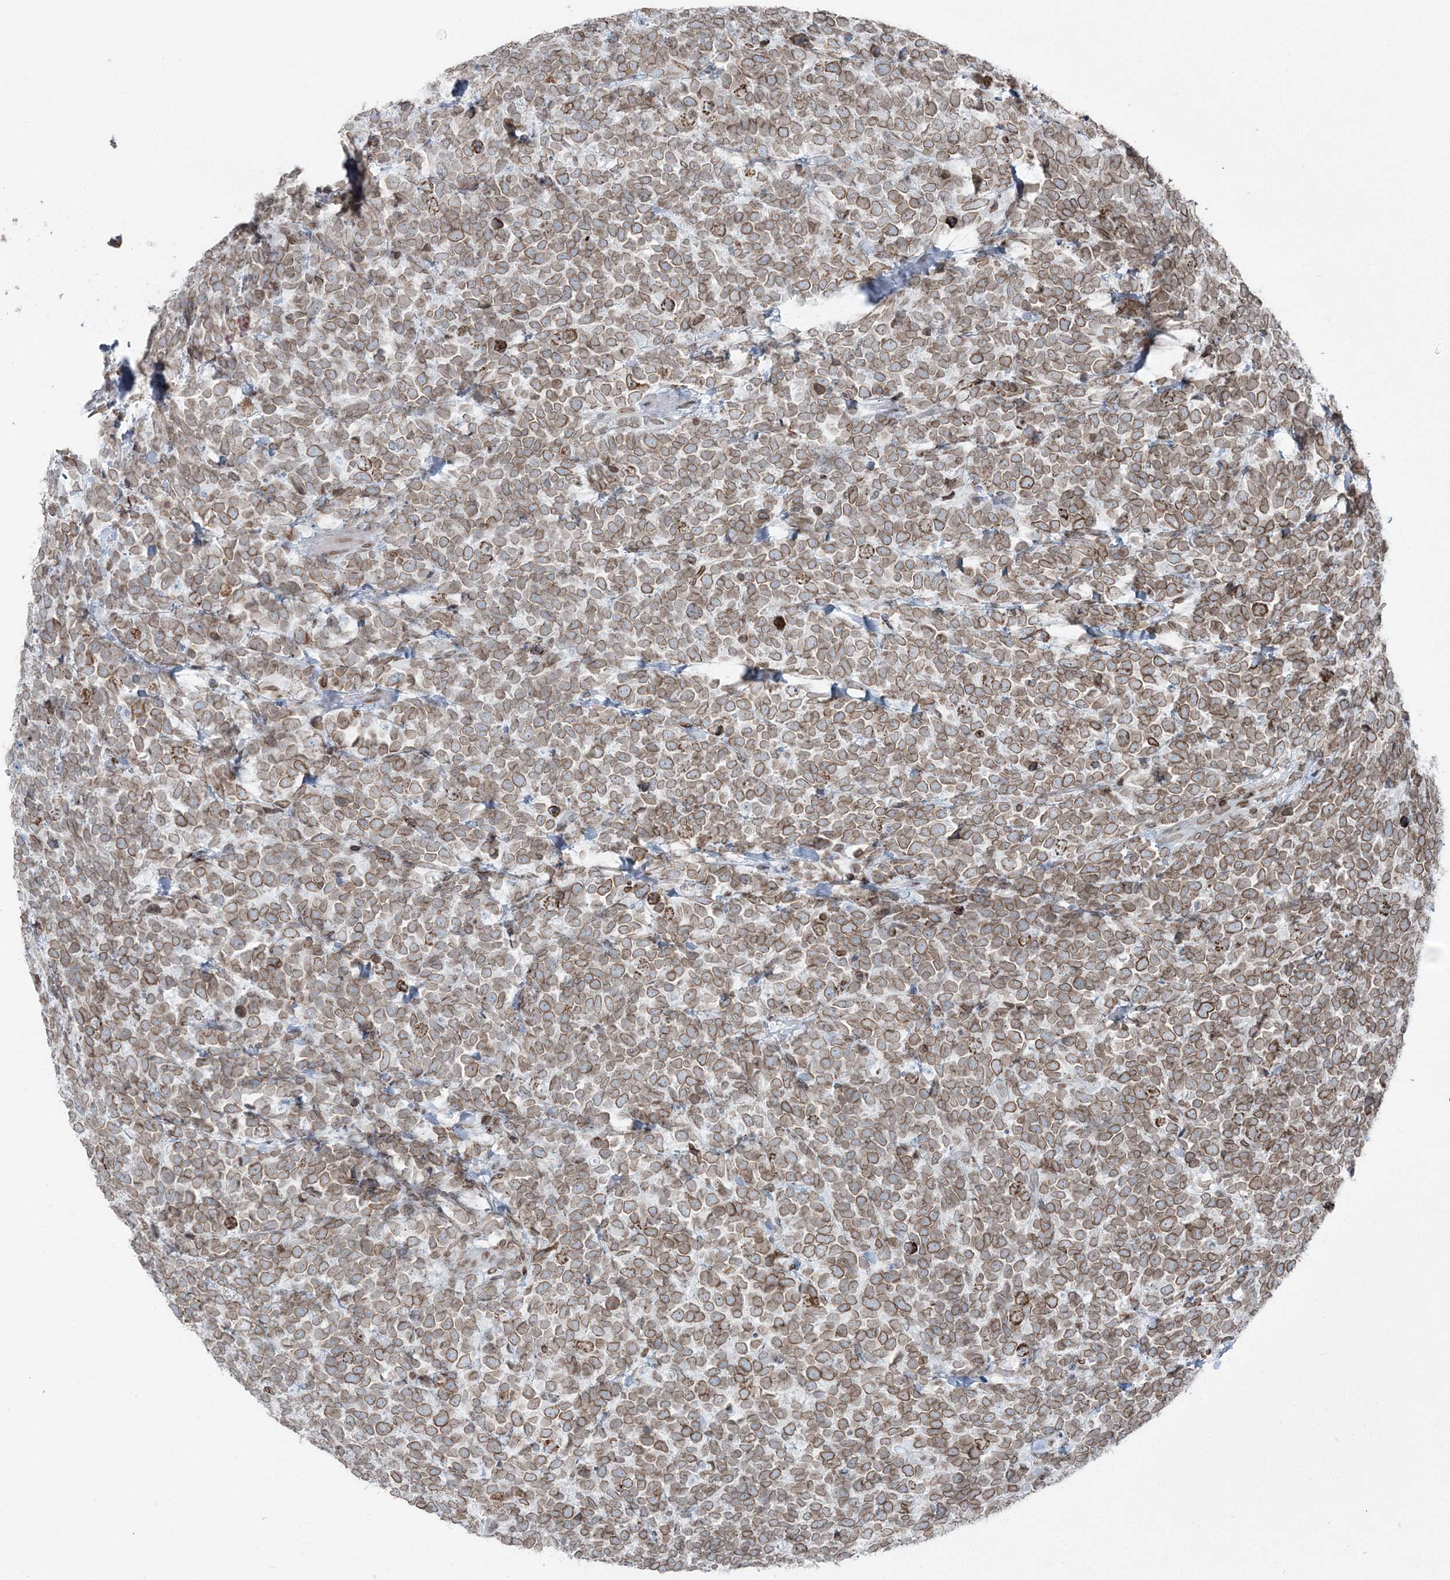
{"staining": {"intensity": "moderate", "quantity": ">75%", "location": "cytoplasmic/membranous,nuclear"}, "tissue": "urothelial cancer", "cell_type": "Tumor cells", "image_type": "cancer", "snomed": [{"axis": "morphology", "description": "Urothelial carcinoma, High grade"}, {"axis": "topography", "description": "Urinary bladder"}], "caption": "IHC (DAB (3,3'-diaminobenzidine)) staining of human high-grade urothelial carcinoma exhibits moderate cytoplasmic/membranous and nuclear protein positivity in approximately >75% of tumor cells. The staining is performed using DAB brown chromogen to label protein expression. The nuclei are counter-stained blue using hematoxylin.", "gene": "GJD4", "patient": {"sex": "female", "age": 82}}